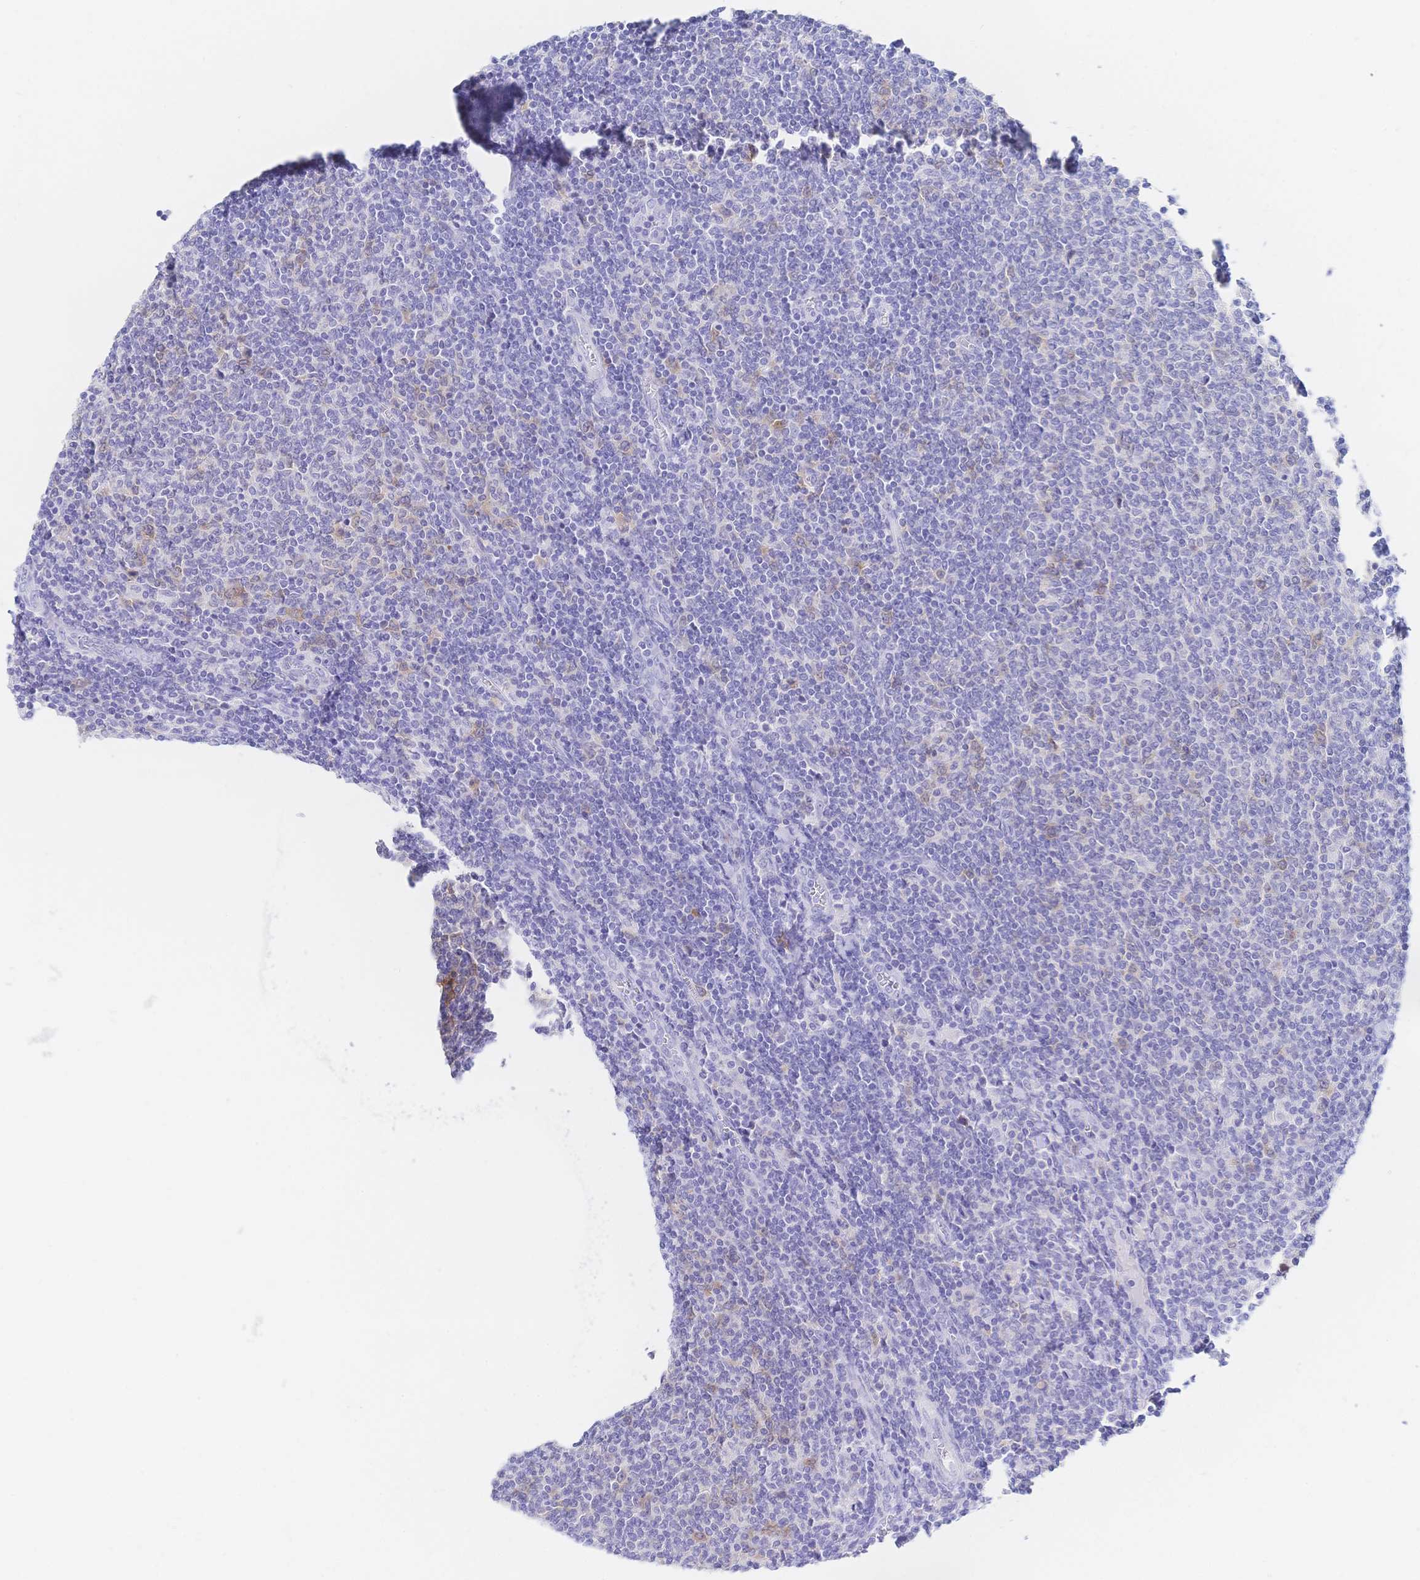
{"staining": {"intensity": "negative", "quantity": "none", "location": "none"}, "tissue": "lymphoma", "cell_type": "Tumor cells", "image_type": "cancer", "snomed": [{"axis": "morphology", "description": "Malignant lymphoma, non-Hodgkin's type, Low grade"}, {"axis": "topography", "description": "Lymph node"}], "caption": "Tumor cells are negative for brown protein staining in malignant lymphoma, non-Hodgkin's type (low-grade). The staining is performed using DAB (3,3'-diaminobenzidine) brown chromogen with nuclei counter-stained in using hematoxylin.", "gene": "RRM1", "patient": {"sex": "male", "age": 52}}